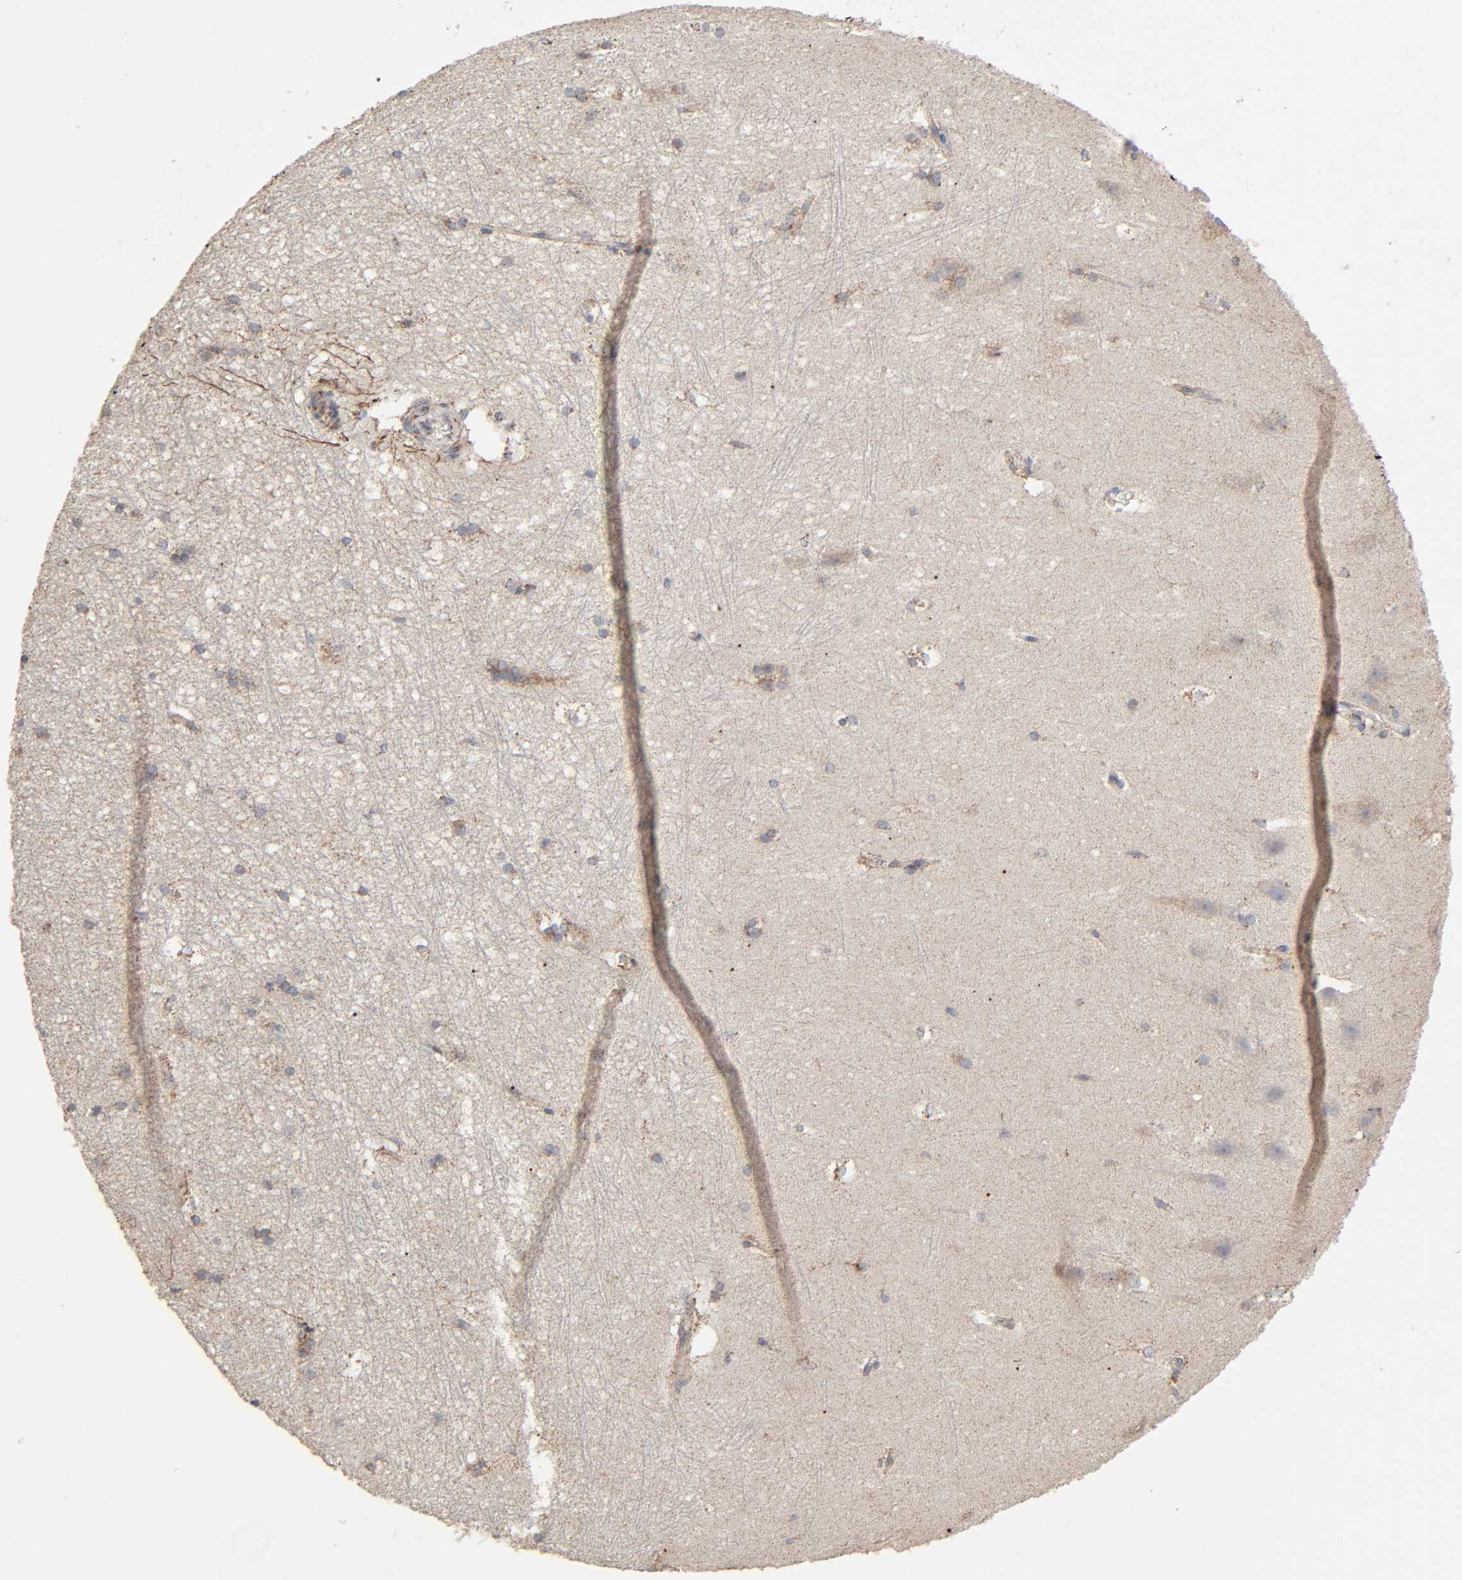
{"staining": {"intensity": "negative", "quantity": "none", "location": "none"}, "tissue": "hippocampus", "cell_type": "Glial cells", "image_type": "normal", "snomed": [{"axis": "morphology", "description": "Normal tissue, NOS"}, {"axis": "topography", "description": "Hippocampus"}], "caption": "An image of human hippocampus is negative for staining in glial cells. (DAB (3,3'-diaminobenzidine) immunohistochemistry (IHC) visualized using brightfield microscopy, high magnification).", "gene": "SYT16", "patient": {"sex": "female", "age": 19}}